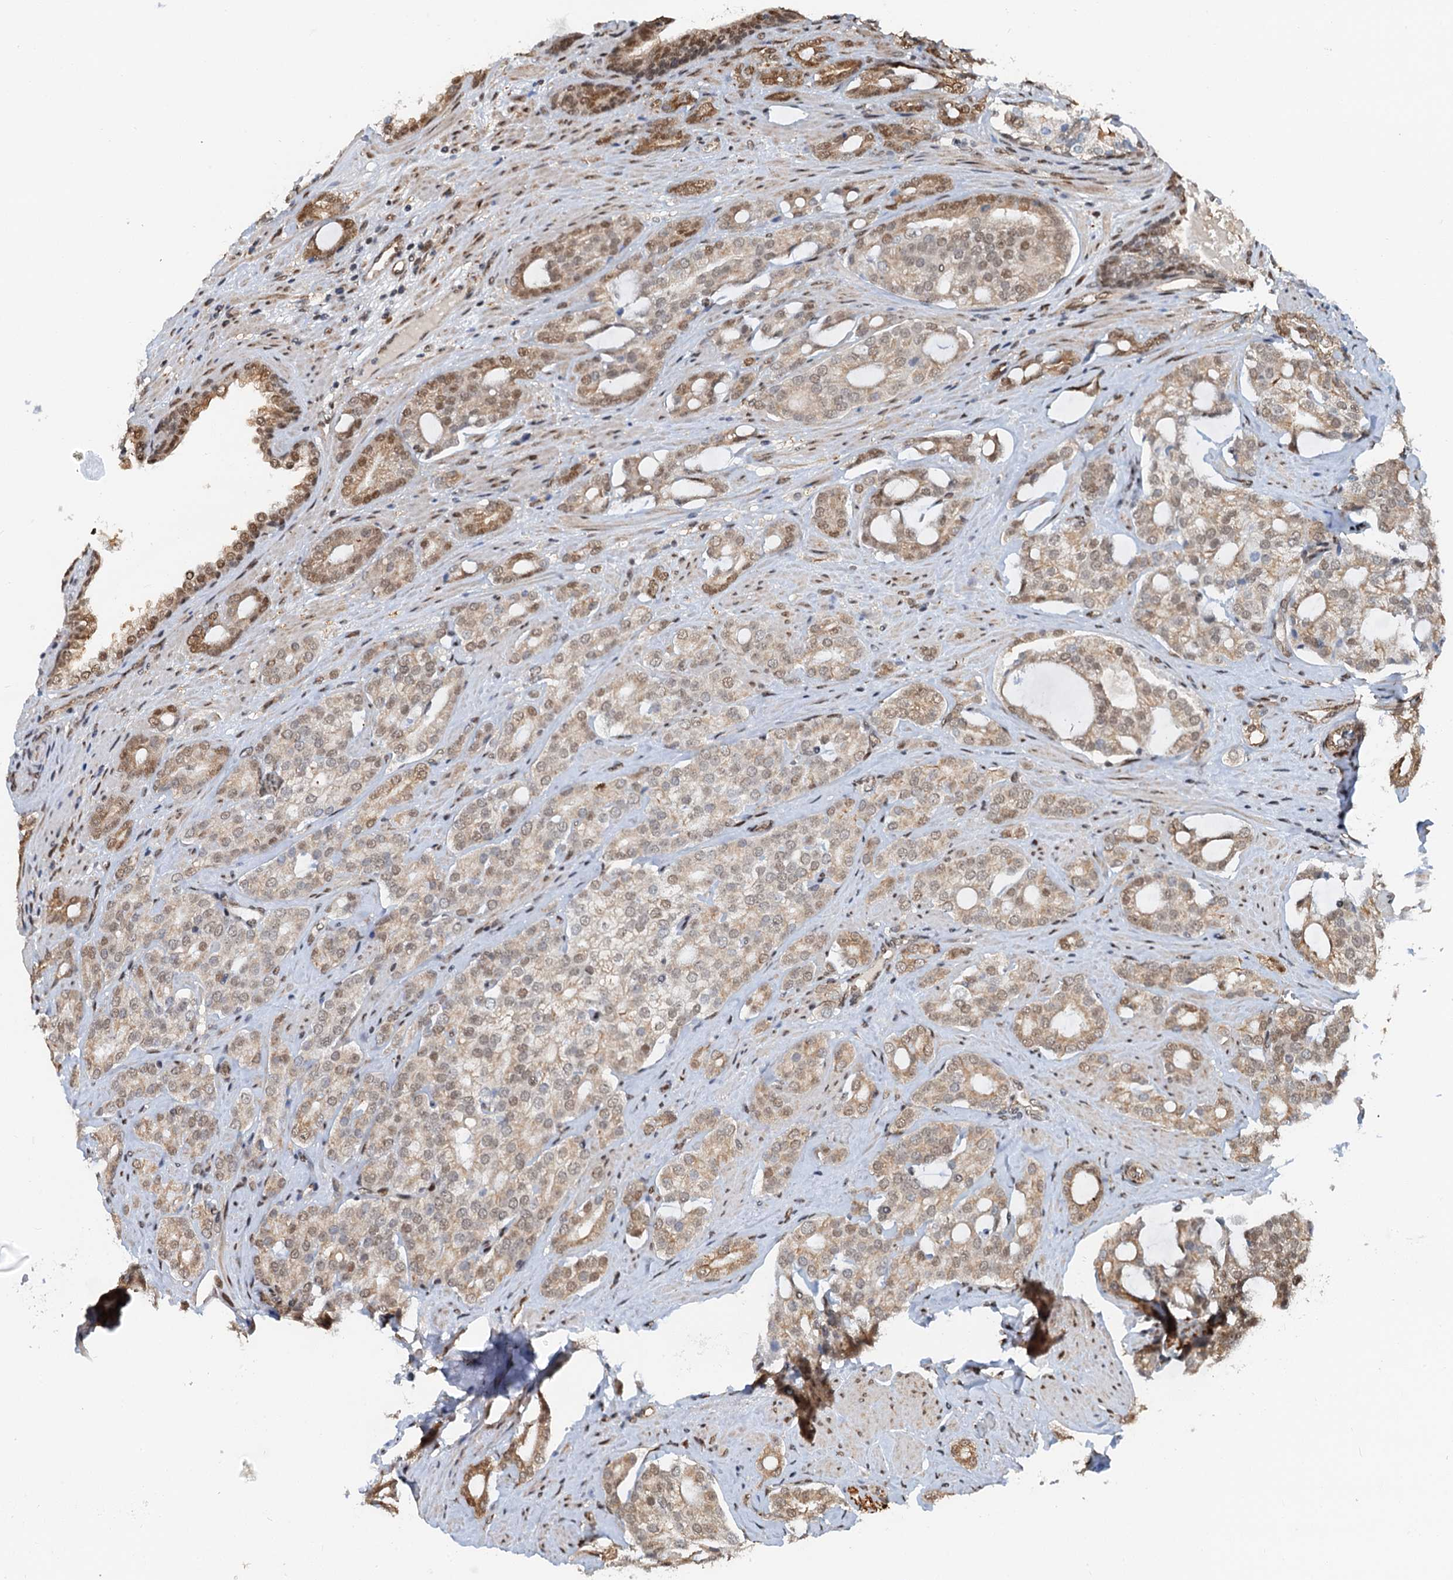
{"staining": {"intensity": "moderate", "quantity": ">75%", "location": "nuclear"}, "tissue": "prostate cancer", "cell_type": "Tumor cells", "image_type": "cancer", "snomed": [{"axis": "morphology", "description": "Adenocarcinoma, High grade"}, {"axis": "topography", "description": "Prostate"}], "caption": "A histopathology image showing moderate nuclear staining in approximately >75% of tumor cells in prostate adenocarcinoma (high-grade), as visualized by brown immunohistochemical staining.", "gene": "CFDP1", "patient": {"sex": "male", "age": 63}}